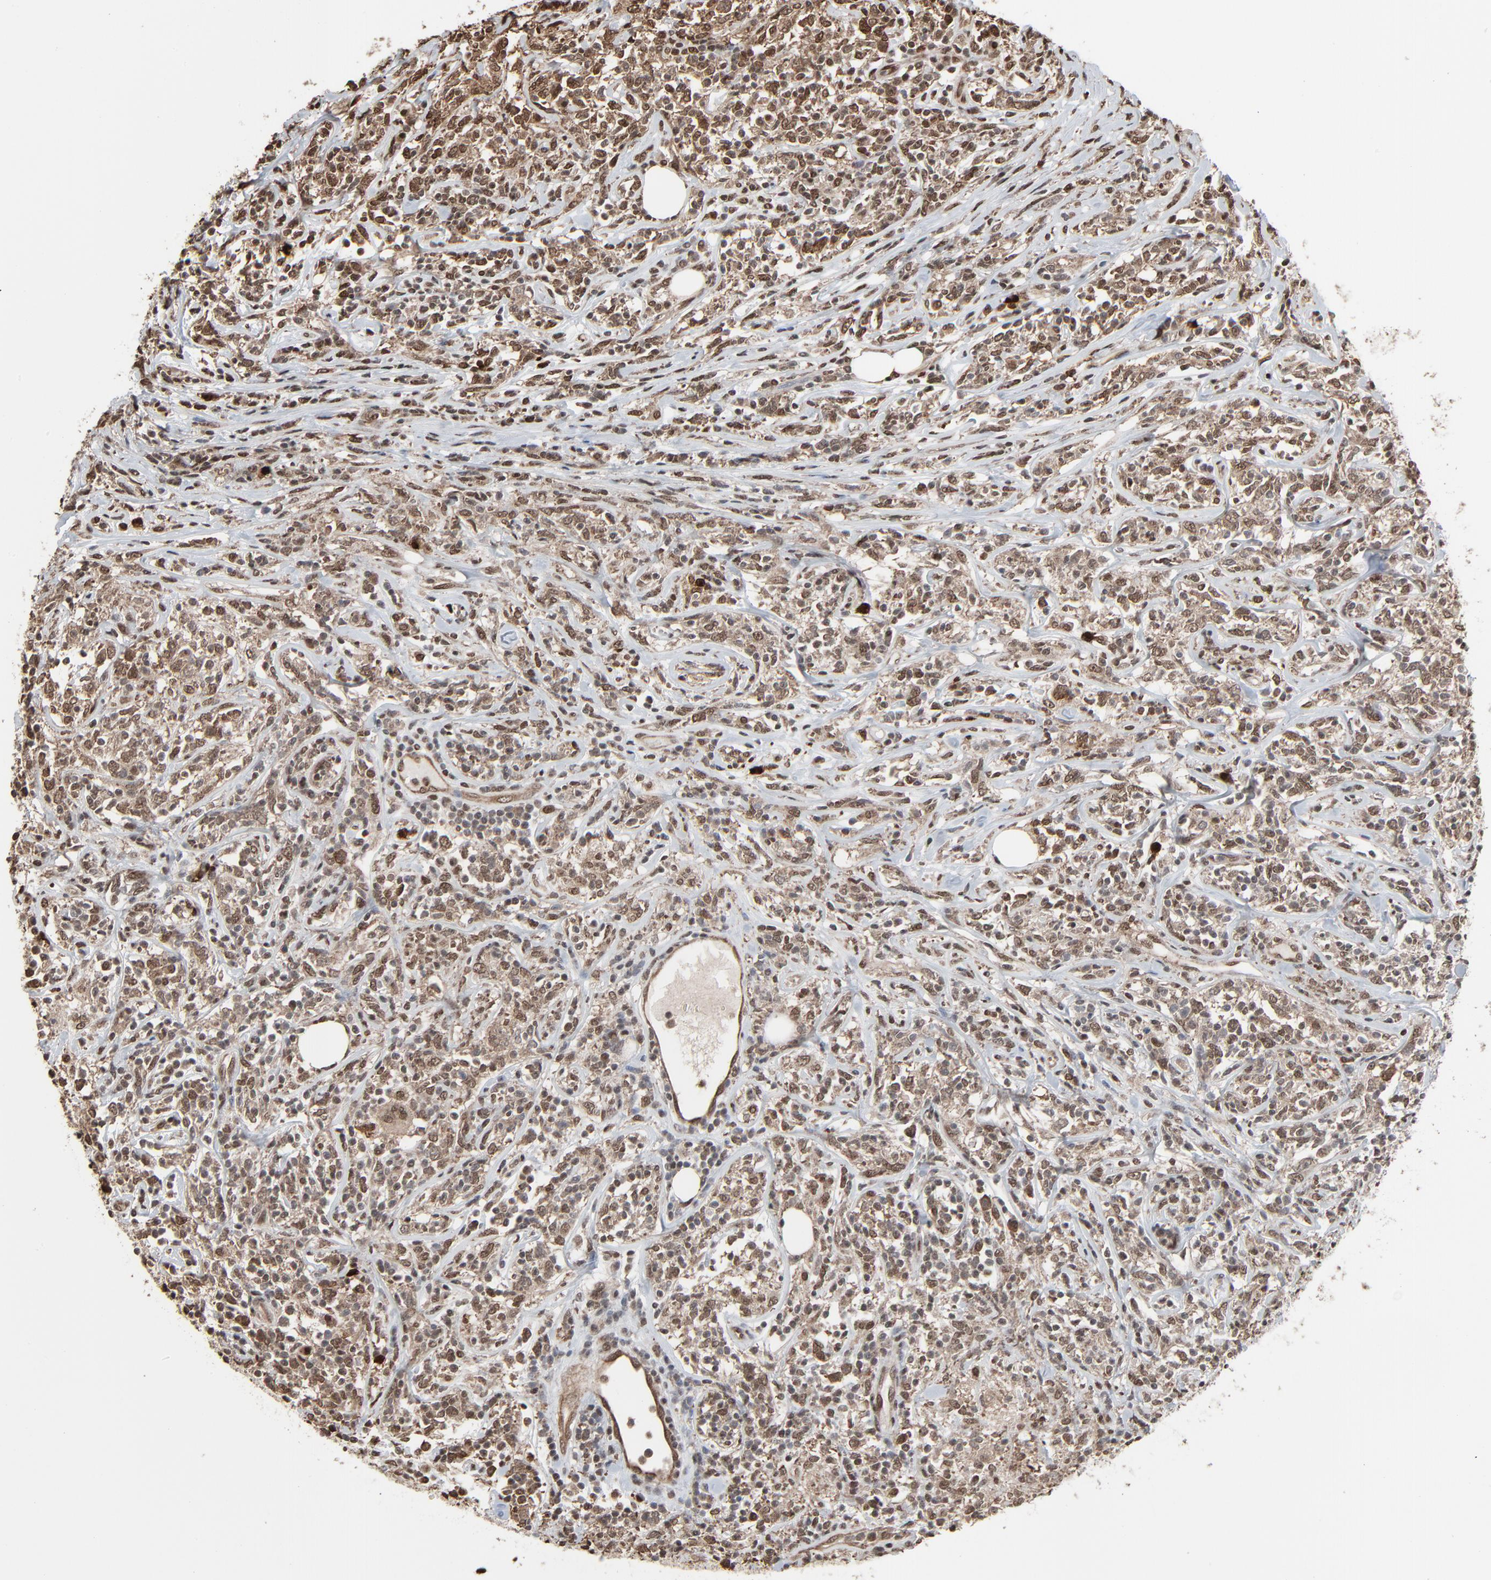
{"staining": {"intensity": "strong", "quantity": ">75%", "location": "cytoplasmic/membranous,nuclear"}, "tissue": "lymphoma", "cell_type": "Tumor cells", "image_type": "cancer", "snomed": [{"axis": "morphology", "description": "Malignant lymphoma, non-Hodgkin's type, High grade"}, {"axis": "topography", "description": "Lymph node"}], "caption": "Immunohistochemical staining of human high-grade malignant lymphoma, non-Hodgkin's type displays strong cytoplasmic/membranous and nuclear protein expression in approximately >75% of tumor cells.", "gene": "MEIS2", "patient": {"sex": "female", "age": 84}}